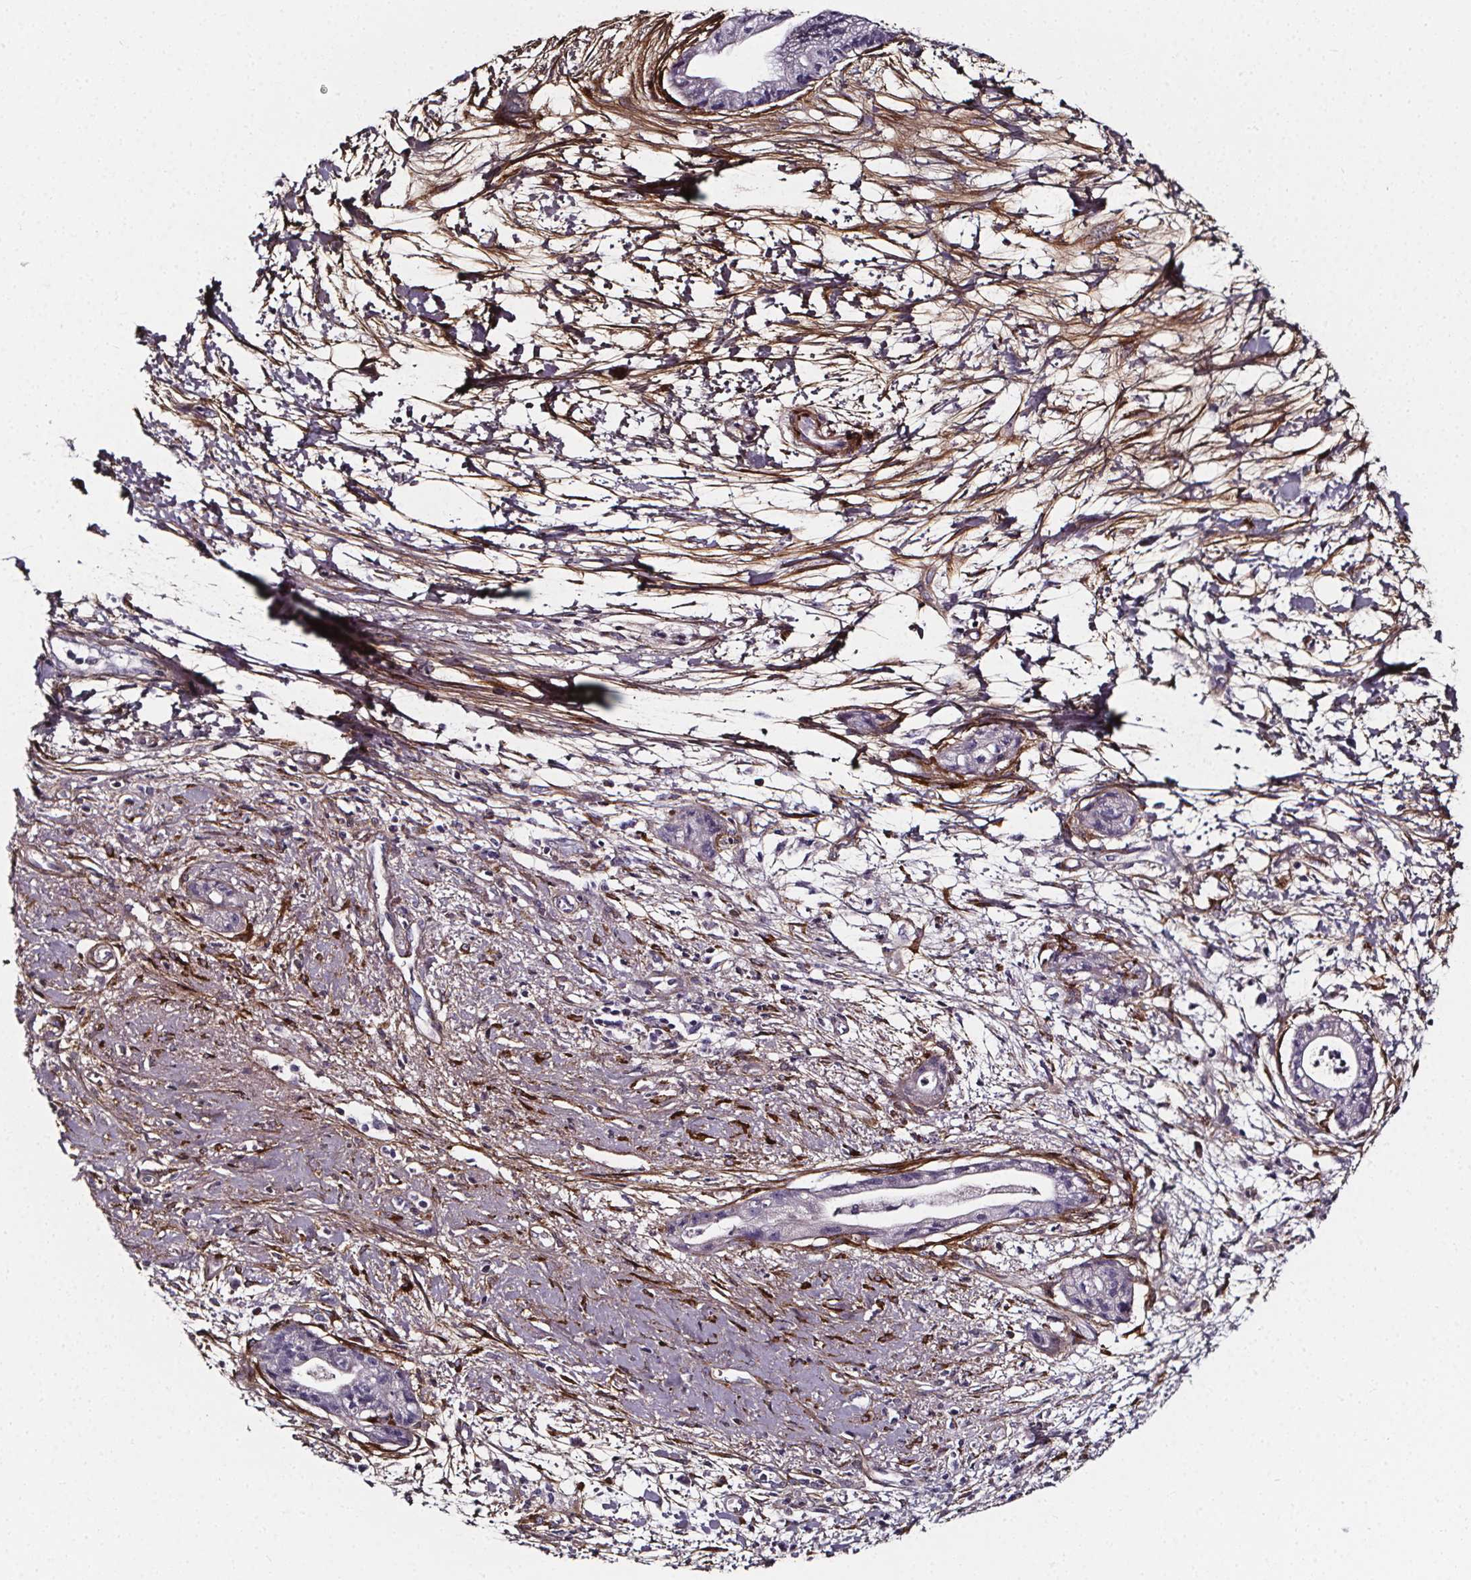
{"staining": {"intensity": "negative", "quantity": "none", "location": "none"}, "tissue": "pancreatic cancer", "cell_type": "Tumor cells", "image_type": "cancer", "snomed": [{"axis": "morphology", "description": "Normal tissue, NOS"}, {"axis": "morphology", "description": "Adenocarcinoma, NOS"}, {"axis": "topography", "description": "Lymph node"}, {"axis": "topography", "description": "Pancreas"}], "caption": "Tumor cells are negative for brown protein staining in pancreatic cancer (adenocarcinoma).", "gene": "AEBP1", "patient": {"sex": "female", "age": 58}}